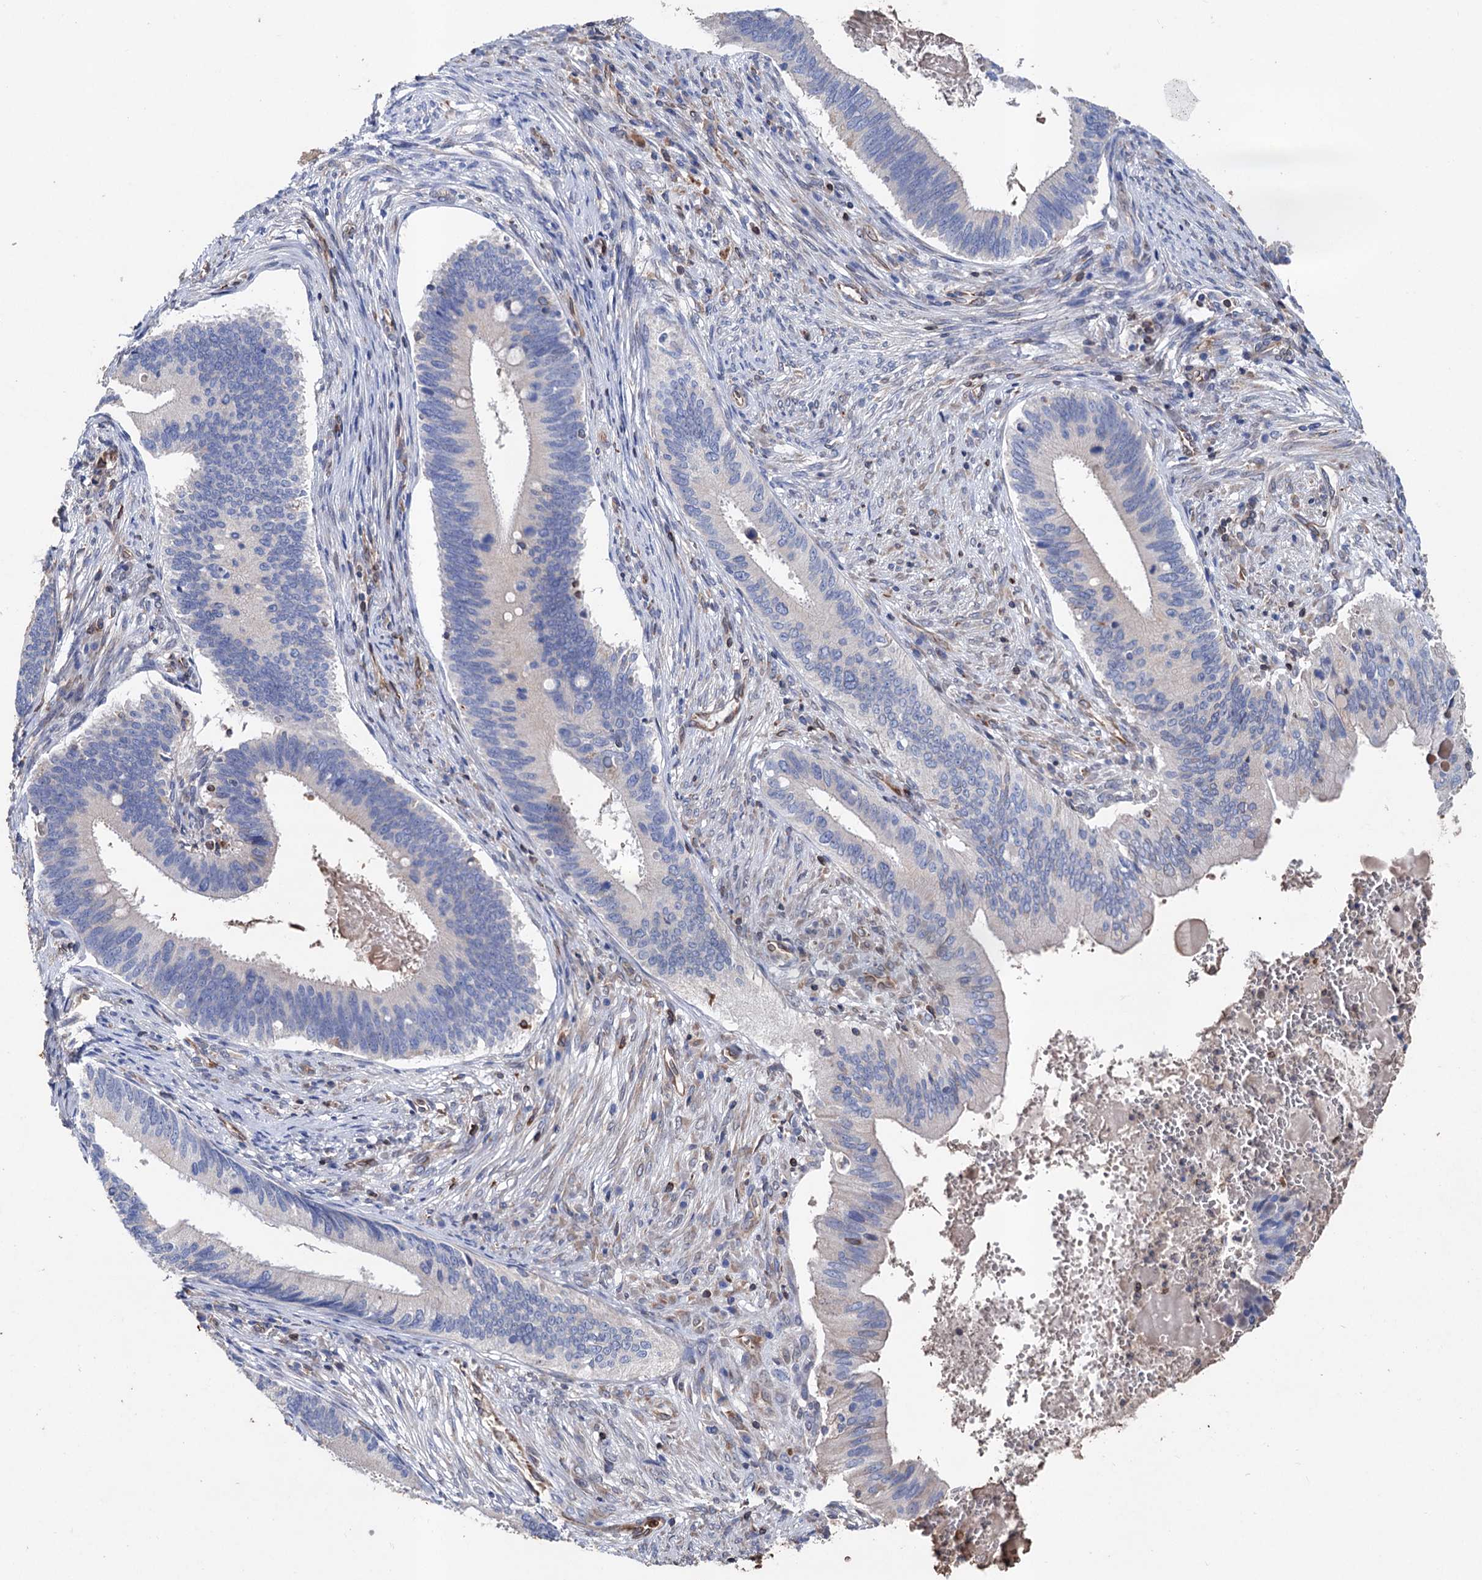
{"staining": {"intensity": "negative", "quantity": "none", "location": "none"}, "tissue": "cervical cancer", "cell_type": "Tumor cells", "image_type": "cancer", "snomed": [{"axis": "morphology", "description": "Adenocarcinoma, NOS"}, {"axis": "topography", "description": "Cervix"}], "caption": "A high-resolution photomicrograph shows immunohistochemistry staining of cervical cancer (adenocarcinoma), which exhibits no significant staining in tumor cells.", "gene": "STING1", "patient": {"sex": "female", "age": 42}}